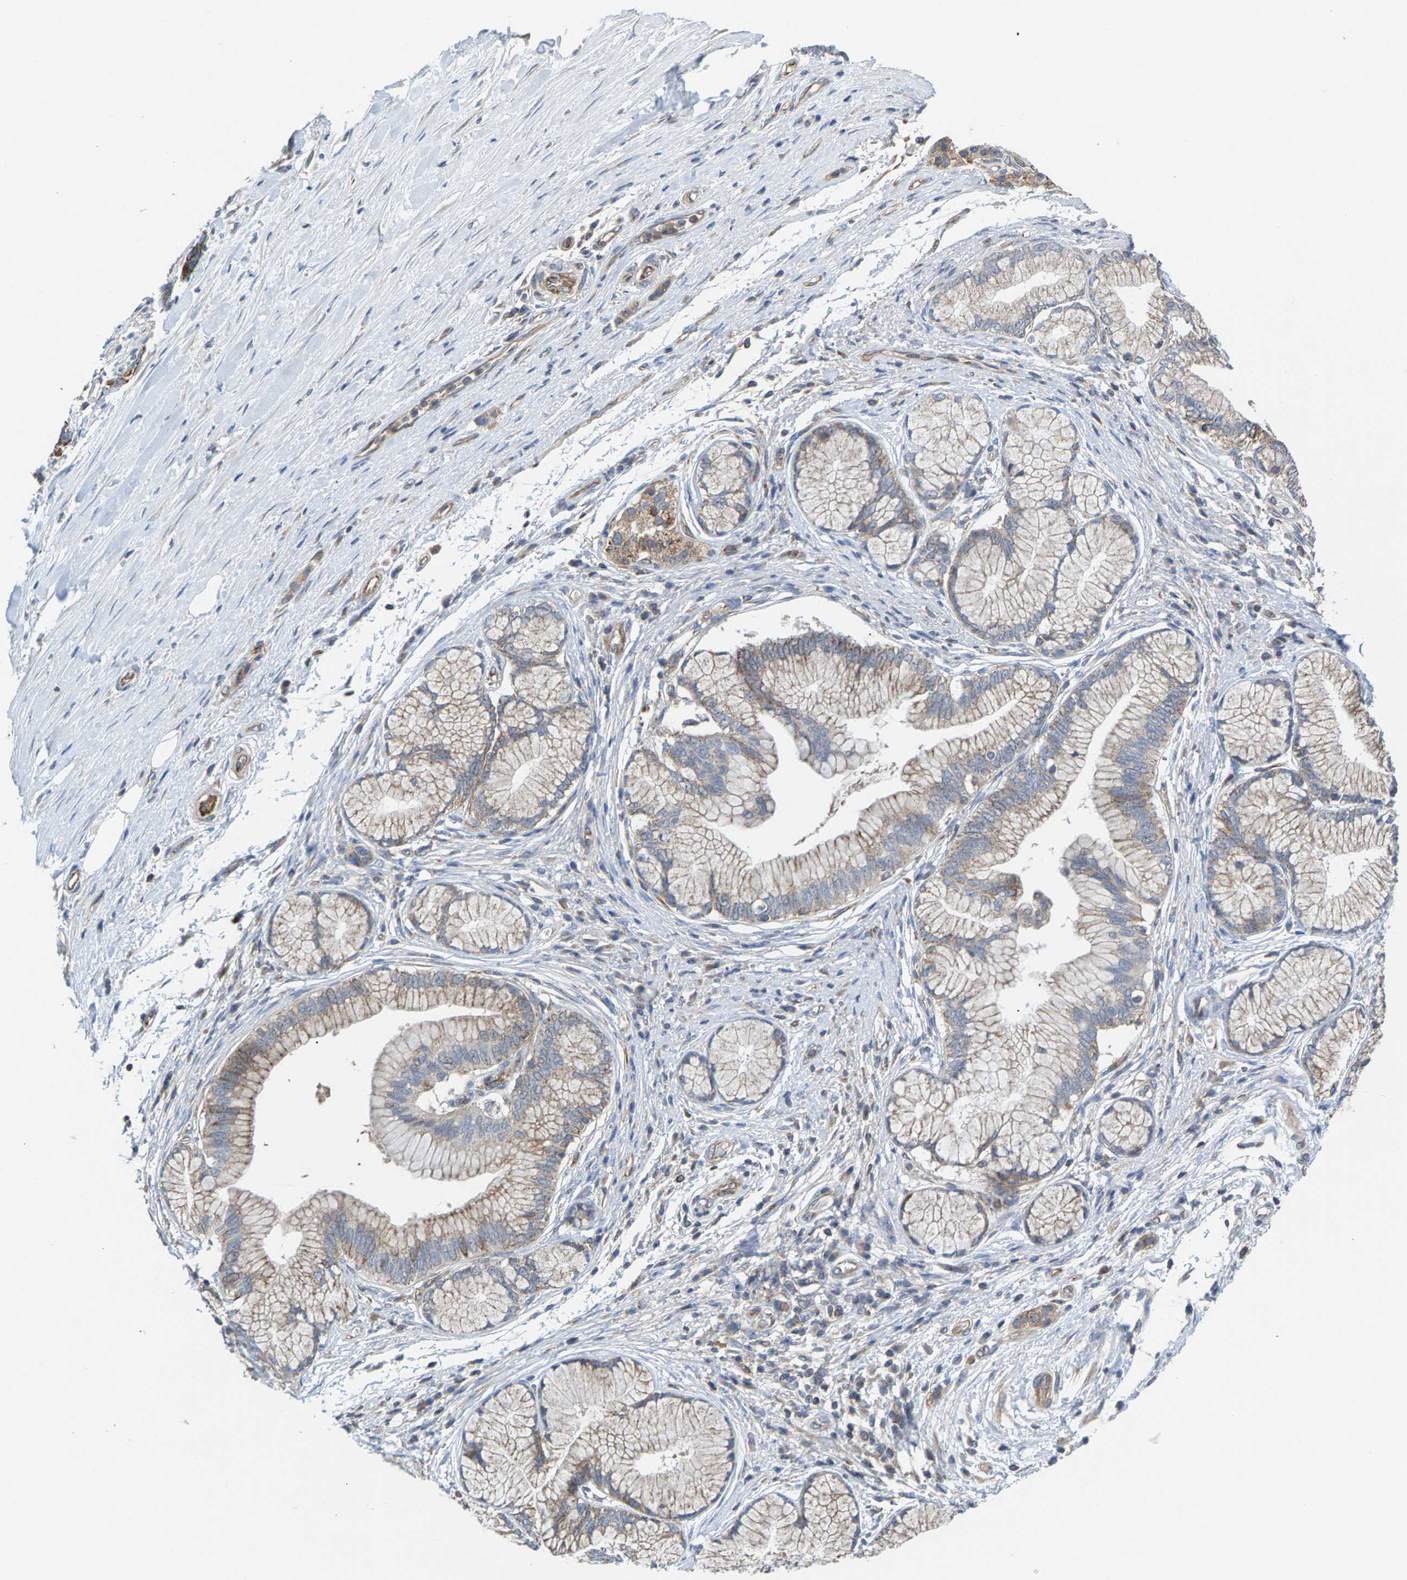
{"staining": {"intensity": "moderate", "quantity": "25%-75%", "location": "cytoplasmic/membranous"}, "tissue": "pancreatic cancer", "cell_type": "Tumor cells", "image_type": "cancer", "snomed": [{"axis": "morphology", "description": "Adenocarcinoma, NOS"}, {"axis": "topography", "description": "Pancreas"}], "caption": "Immunohistochemistry (DAB) staining of human pancreatic adenocarcinoma exhibits moderate cytoplasmic/membranous protein positivity in approximately 25%-75% of tumor cells.", "gene": "MRM1", "patient": {"sex": "female", "age": 70}}